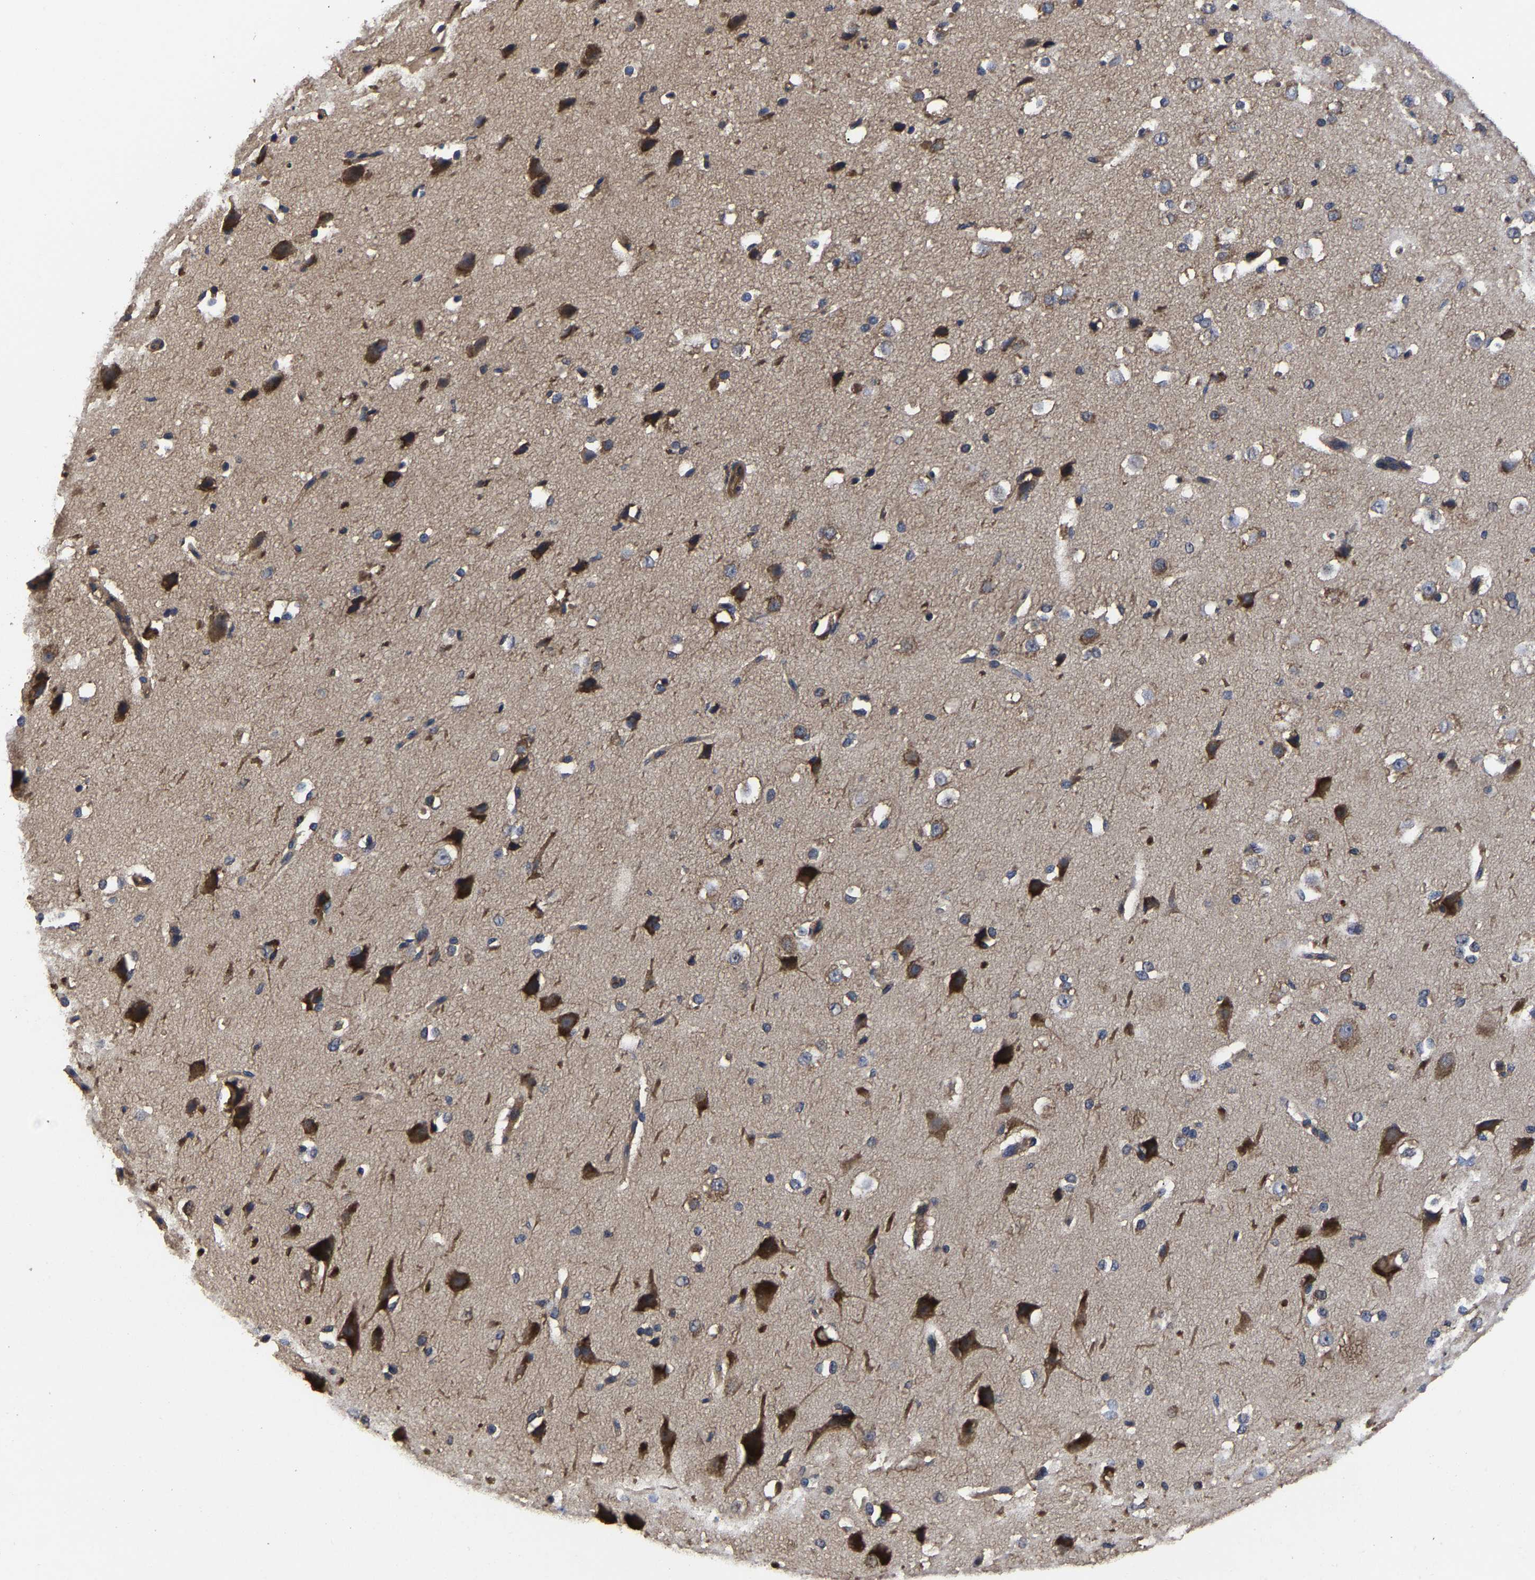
{"staining": {"intensity": "weak", "quantity": ">75%", "location": "cytoplasmic/membranous"}, "tissue": "cerebral cortex", "cell_type": "Endothelial cells", "image_type": "normal", "snomed": [{"axis": "morphology", "description": "Normal tissue, NOS"}, {"axis": "morphology", "description": "Developmental malformation"}, {"axis": "topography", "description": "Cerebral cortex"}], "caption": "Human cerebral cortex stained for a protein (brown) shows weak cytoplasmic/membranous positive positivity in approximately >75% of endothelial cells.", "gene": "ITCH", "patient": {"sex": "female", "age": 30}}